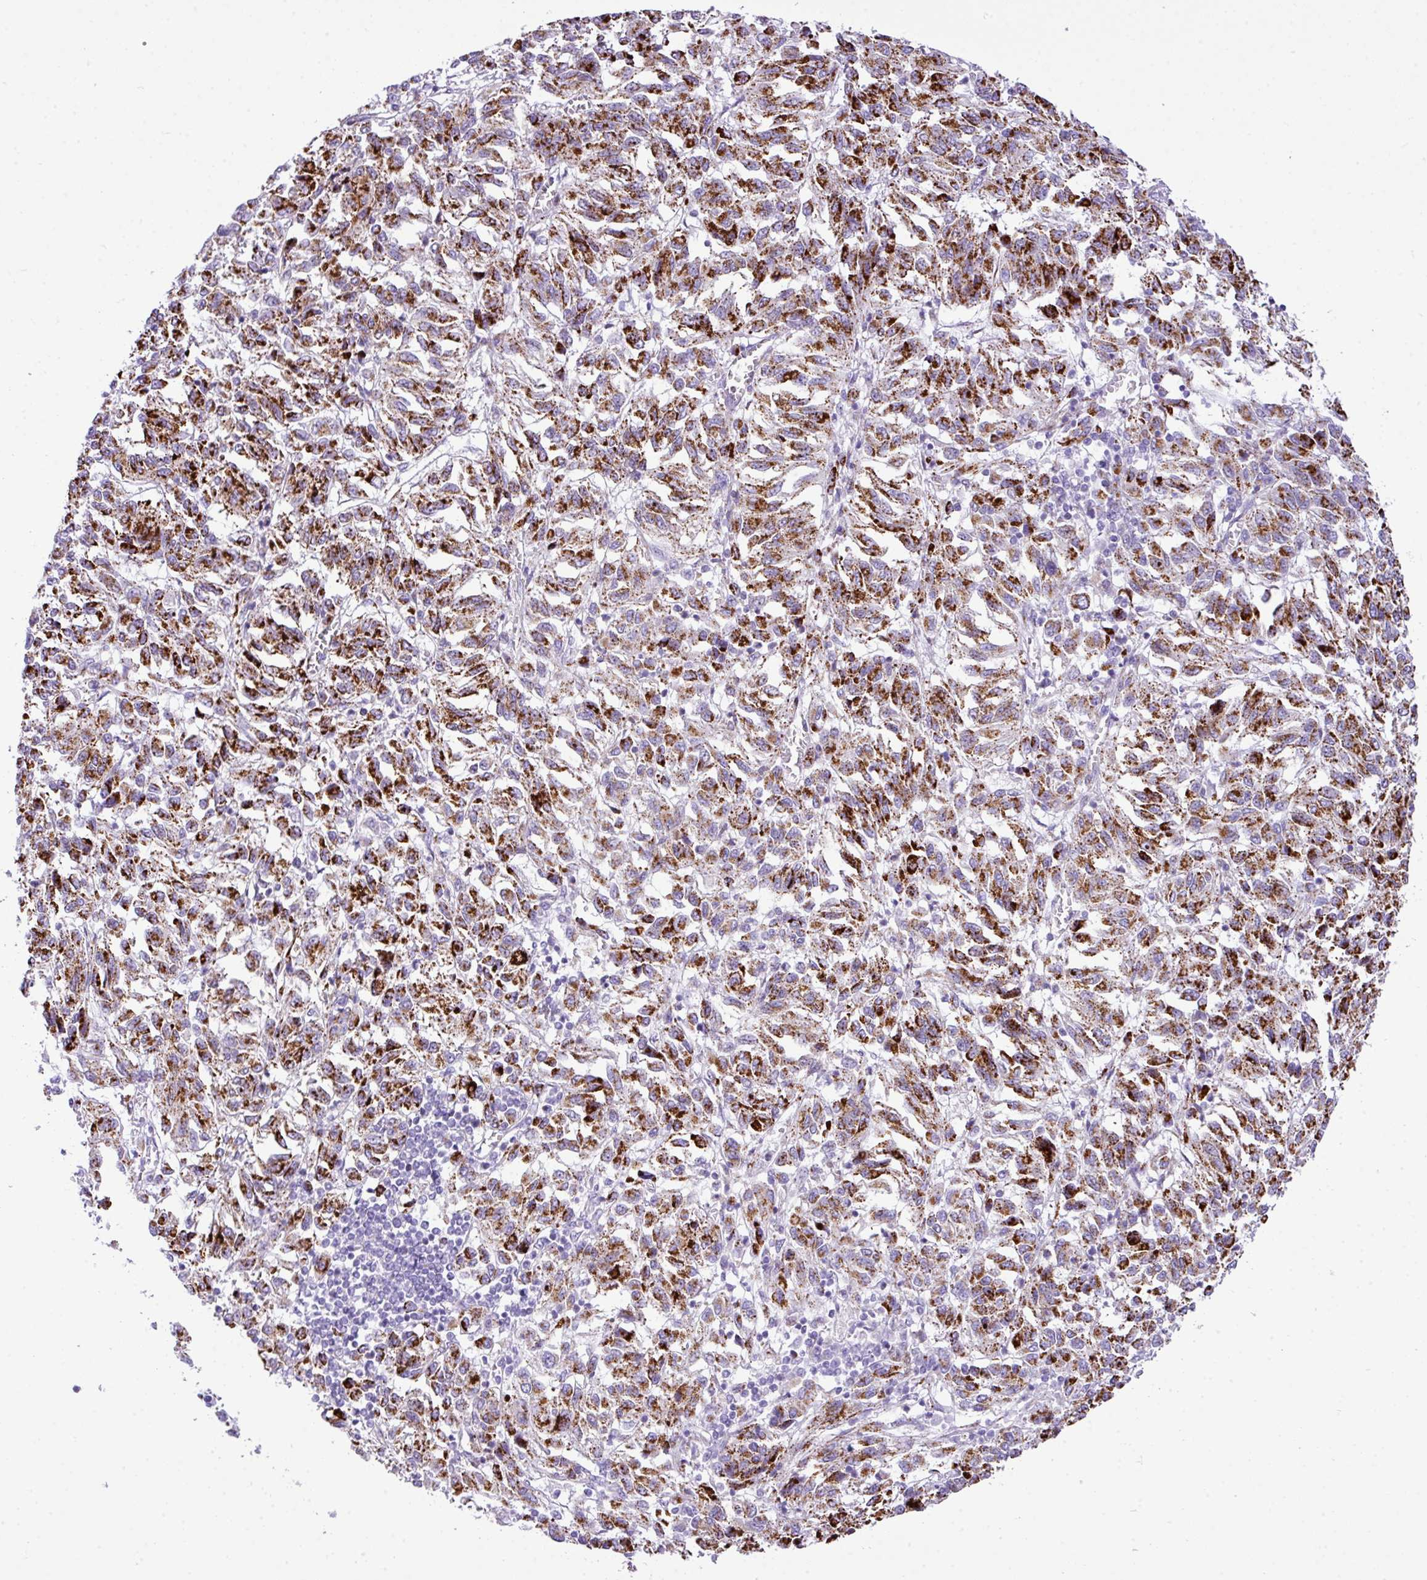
{"staining": {"intensity": "strong", "quantity": ">75%", "location": "cytoplasmic/membranous"}, "tissue": "melanoma", "cell_type": "Tumor cells", "image_type": "cancer", "snomed": [{"axis": "morphology", "description": "Malignant melanoma, Metastatic site"}, {"axis": "topography", "description": "Lung"}], "caption": "Melanoma was stained to show a protein in brown. There is high levels of strong cytoplasmic/membranous positivity in approximately >75% of tumor cells.", "gene": "RCAN2", "patient": {"sex": "male", "age": 64}}